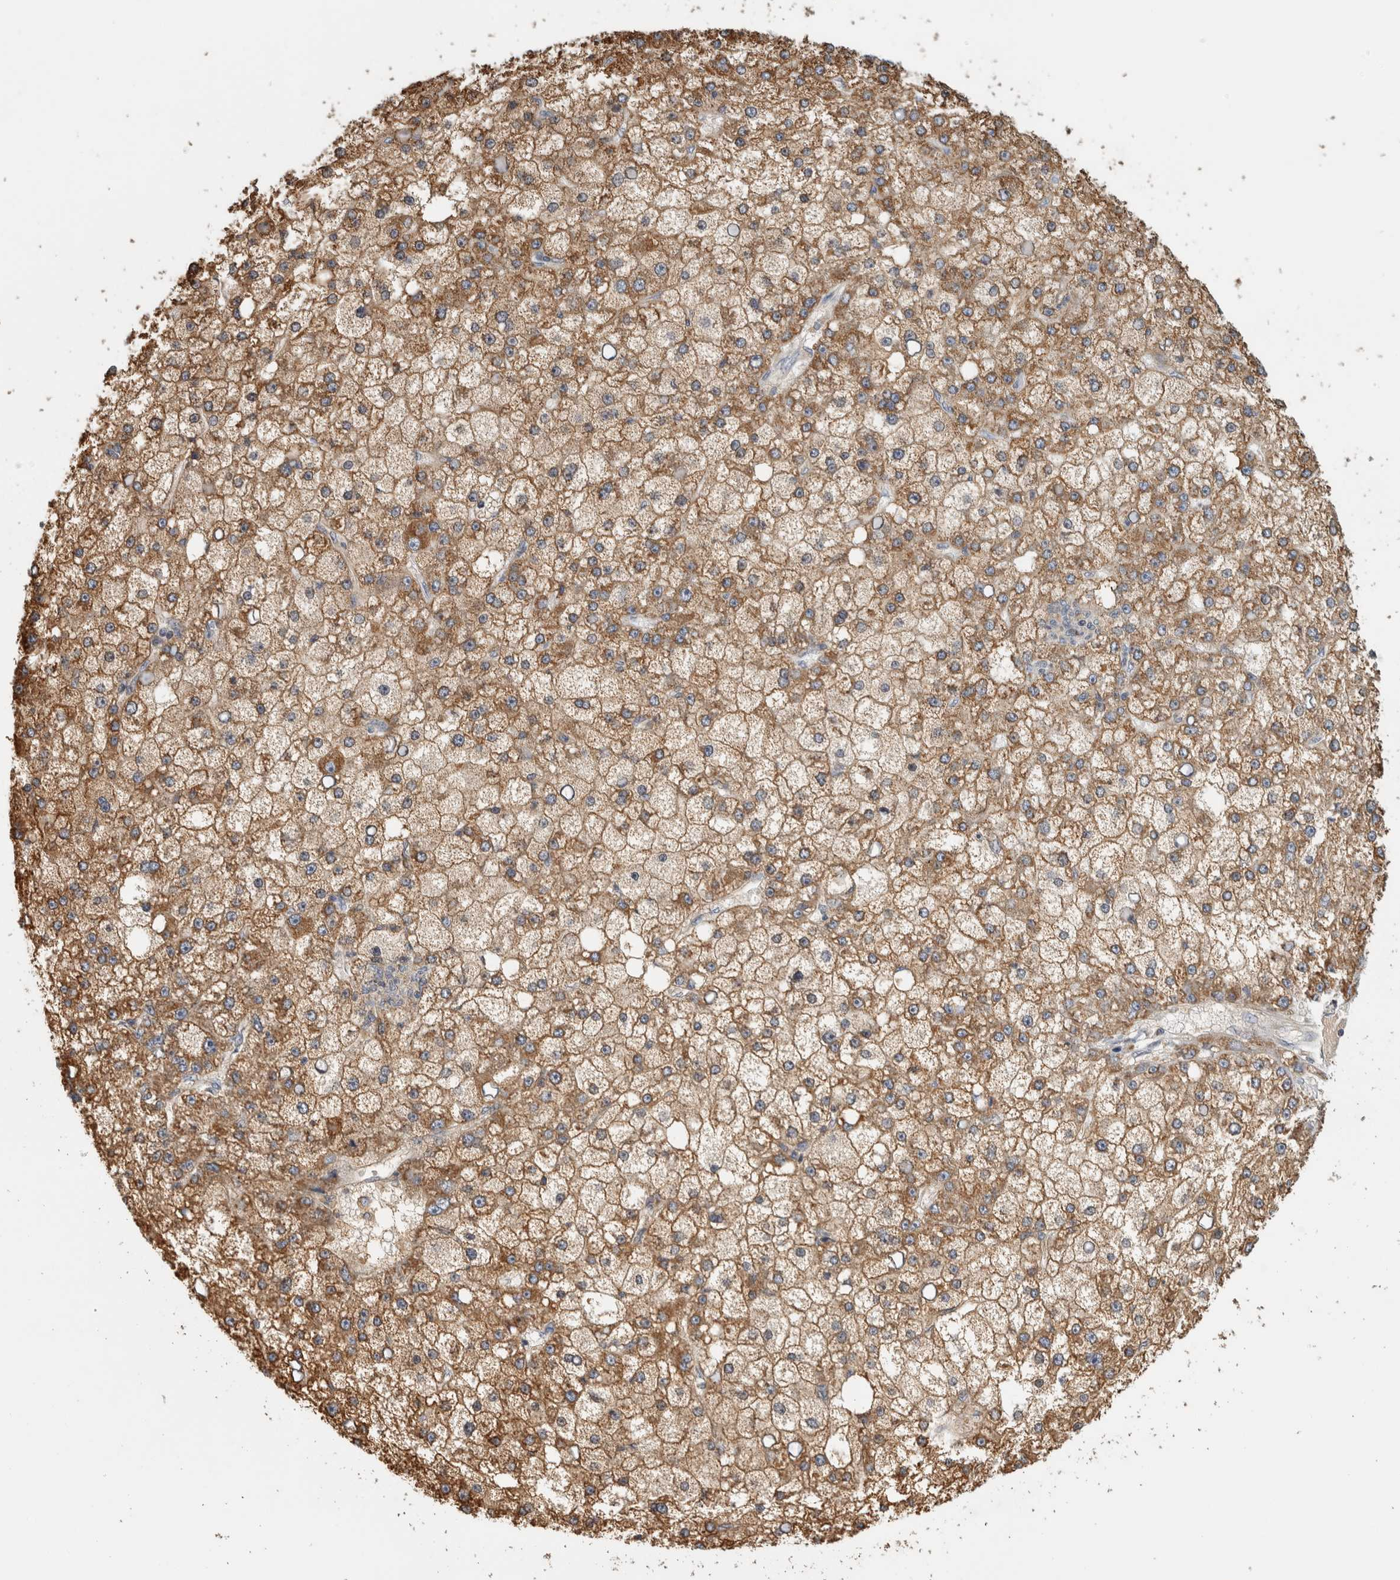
{"staining": {"intensity": "moderate", "quantity": ">75%", "location": "cytoplasmic/membranous"}, "tissue": "liver cancer", "cell_type": "Tumor cells", "image_type": "cancer", "snomed": [{"axis": "morphology", "description": "Carcinoma, Hepatocellular, NOS"}, {"axis": "topography", "description": "Liver"}], "caption": "The micrograph reveals staining of liver hepatocellular carcinoma, revealing moderate cytoplasmic/membranous protein staining (brown color) within tumor cells.", "gene": "ST8SIA1", "patient": {"sex": "male", "age": 67}}